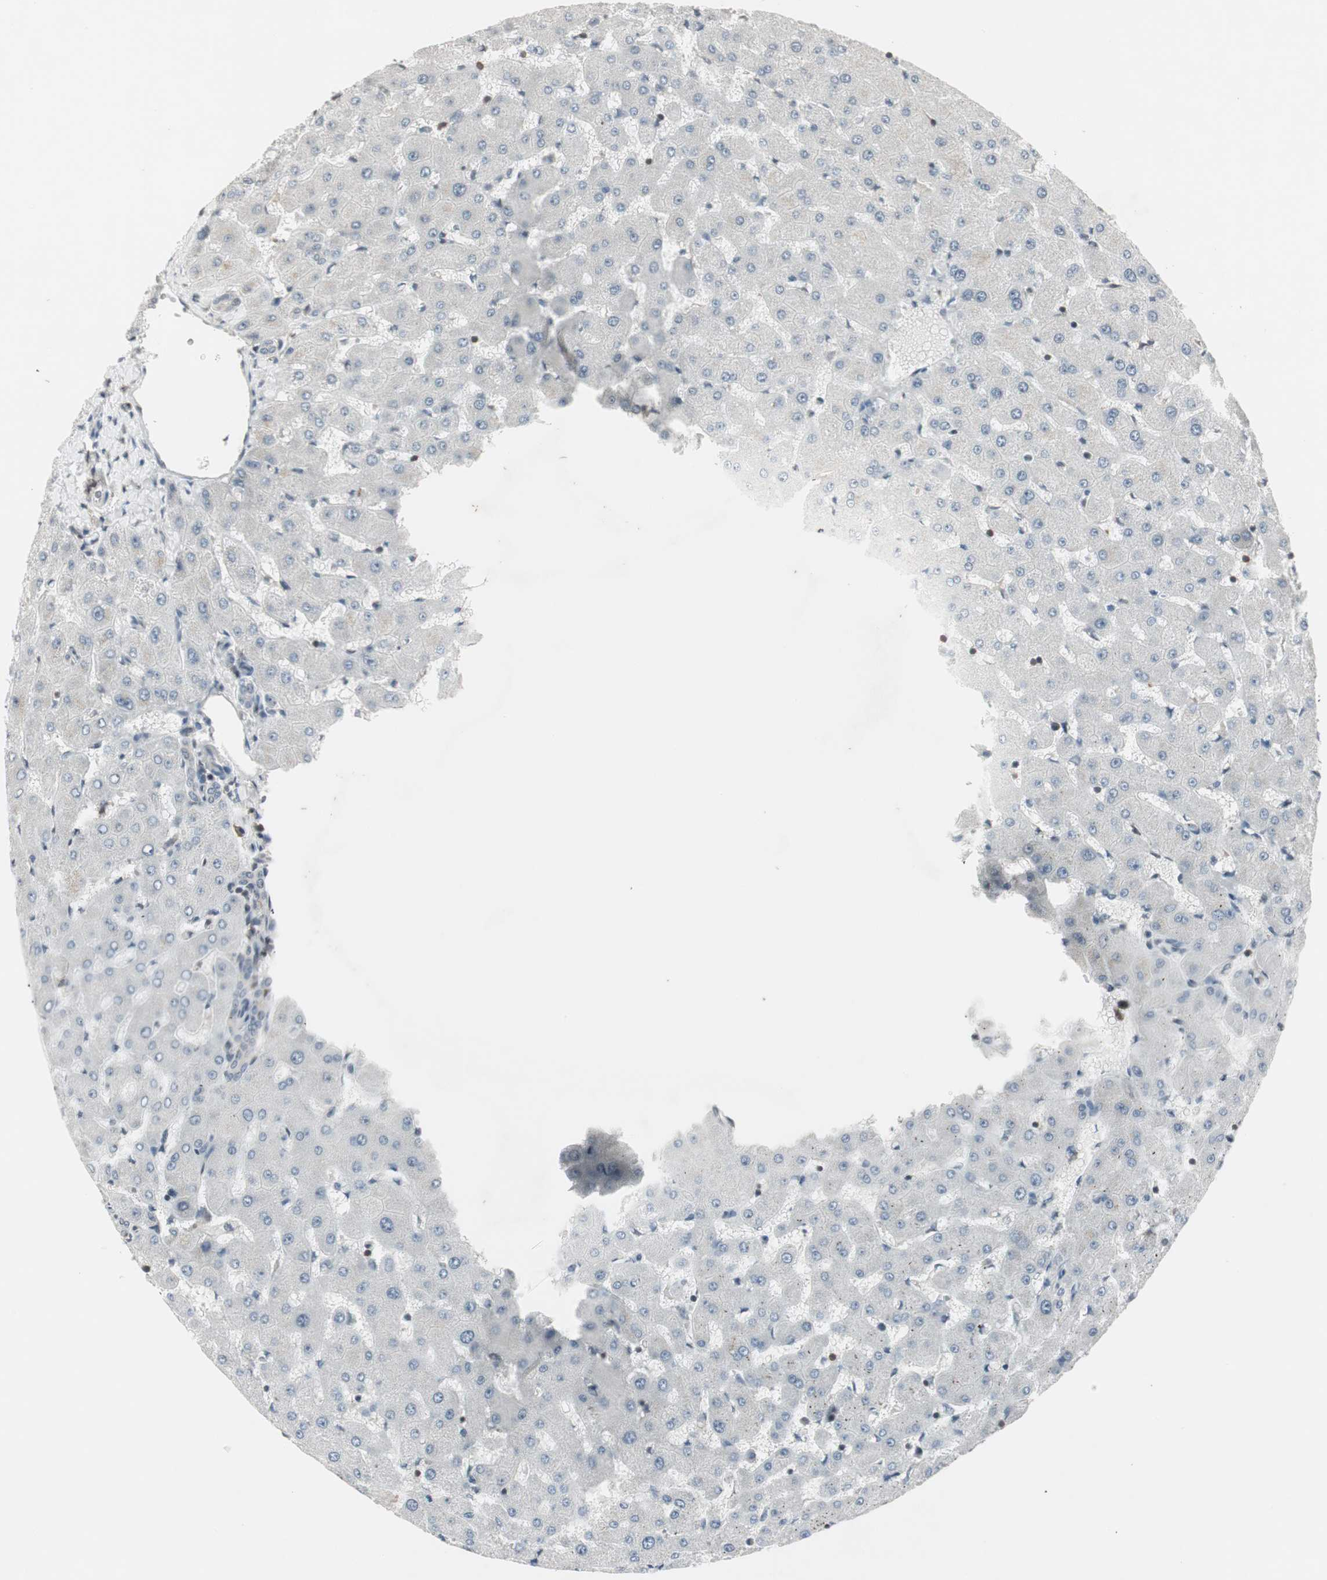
{"staining": {"intensity": "negative", "quantity": "none", "location": "none"}, "tissue": "liver", "cell_type": "Cholangiocytes", "image_type": "normal", "snomed": [{"axis": "morphology", "description": "Normal tissue, NOS"}, {"axis": "topography", "description": "Liver"}], "caption": "This is a photomicrograph of immunohistochemistry staining of normal liver, which shows no positivity in cholangiocytes. Brightfield microscopy of immunohistochemistry stained with DAB (brown) and hematoxylin (blue), captured at high magnification.", "gene": "ARHGEF1", "patient": {"sex": "female", "age": 63}}